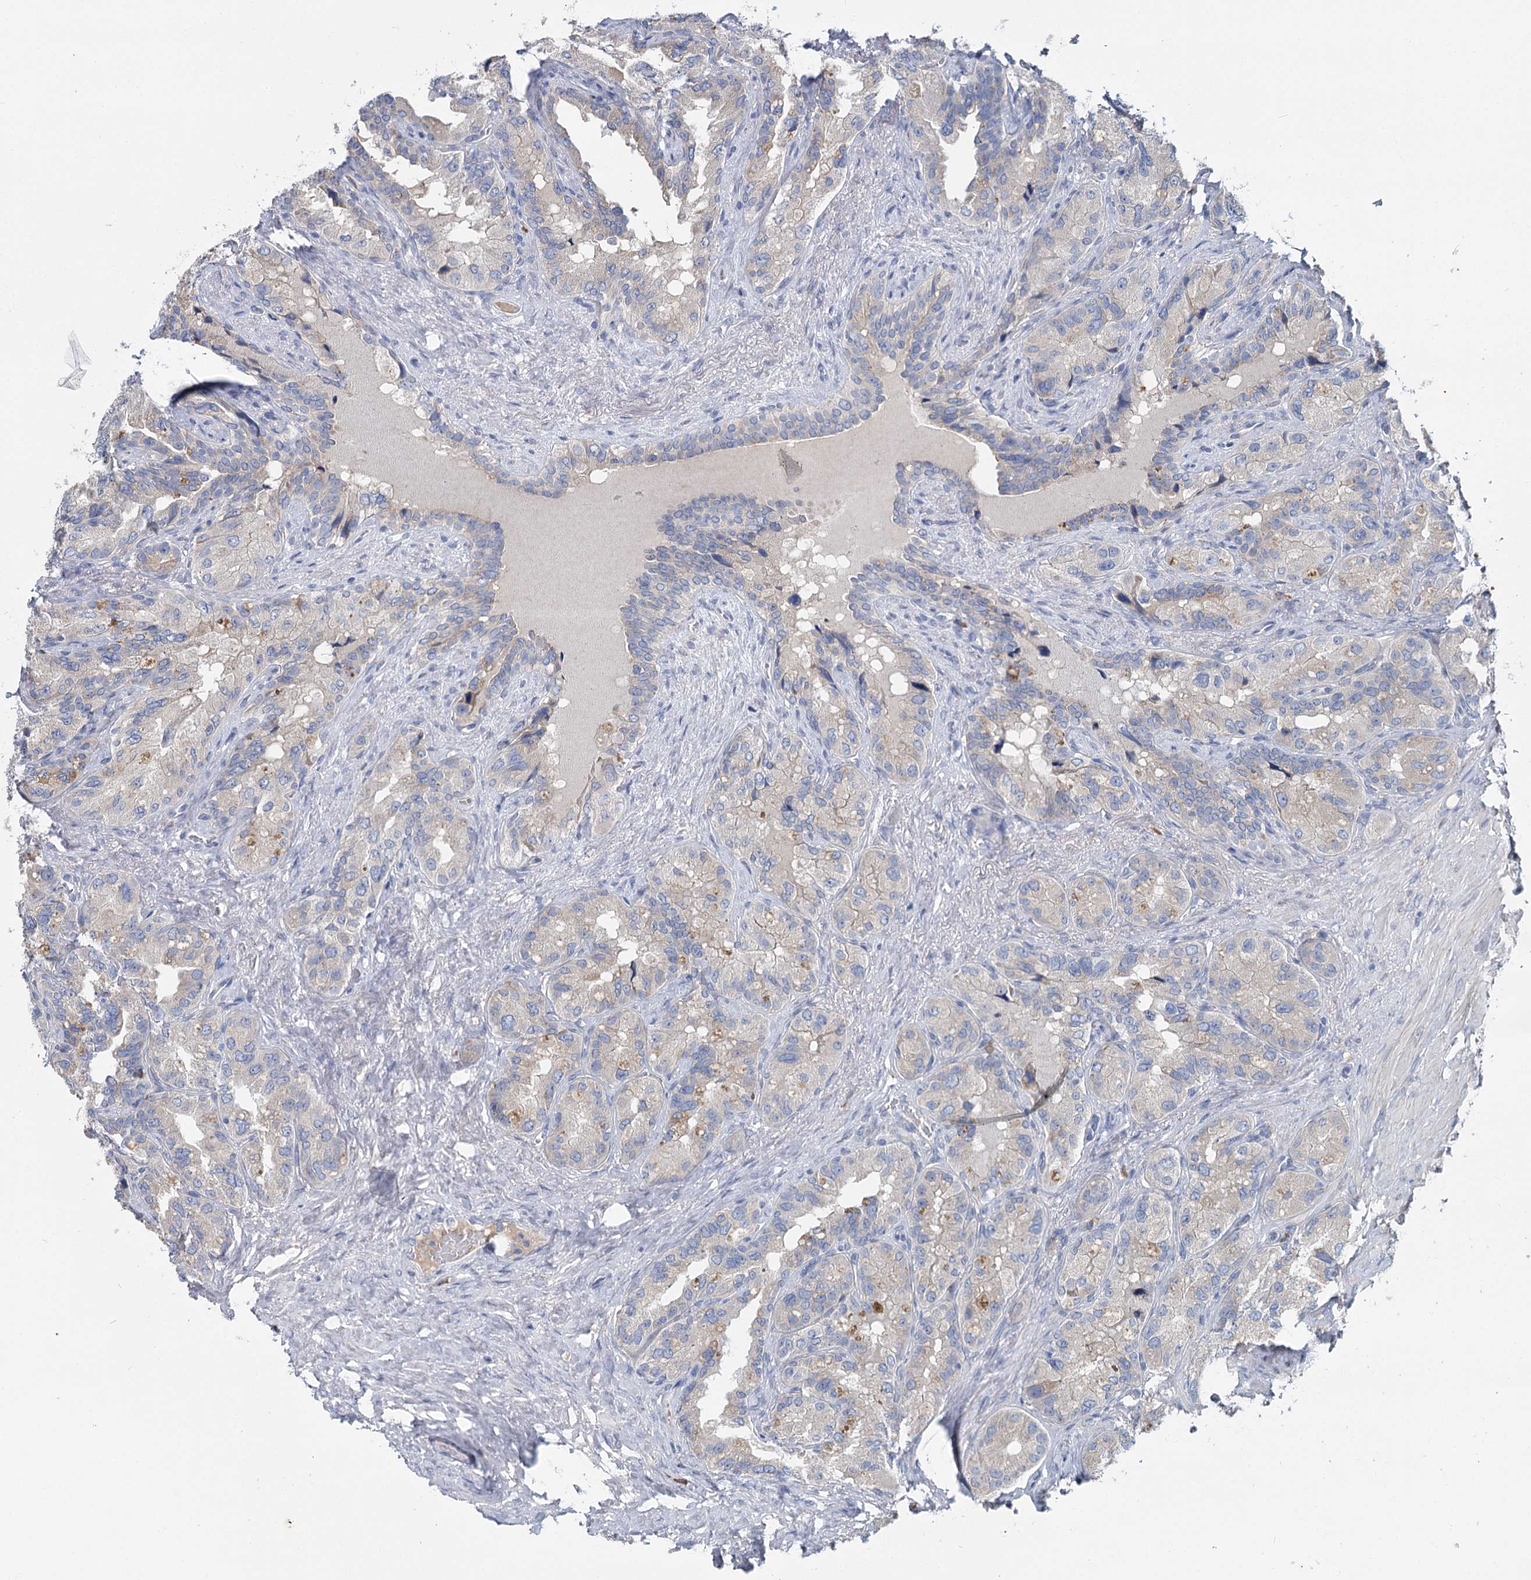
{"staining": {"intensity": "negative", "quantity": "none", "location": "none"}, "tissue": "seminal vesicle", "cell_type": "Glandular cells", "image_type": "normal", "snomed": [{"axis": "morphology", "description": "Normal tissue, NOS"}, {"axis": "topography", "description": "Seminal veicle"}, {"axis": "topography", "description": "Peripheral nerve tissue"}], "caption": "Immunohistochemistry (IHC) image of benign seminal vesicle: seminal vesicle stained with DAB (3,3'-diaminobenzidine) demonstrates no significant protein positivity in glandular cells.", "gene": "ANKRD16", "patient": {"sex": "male", "age": 67}}